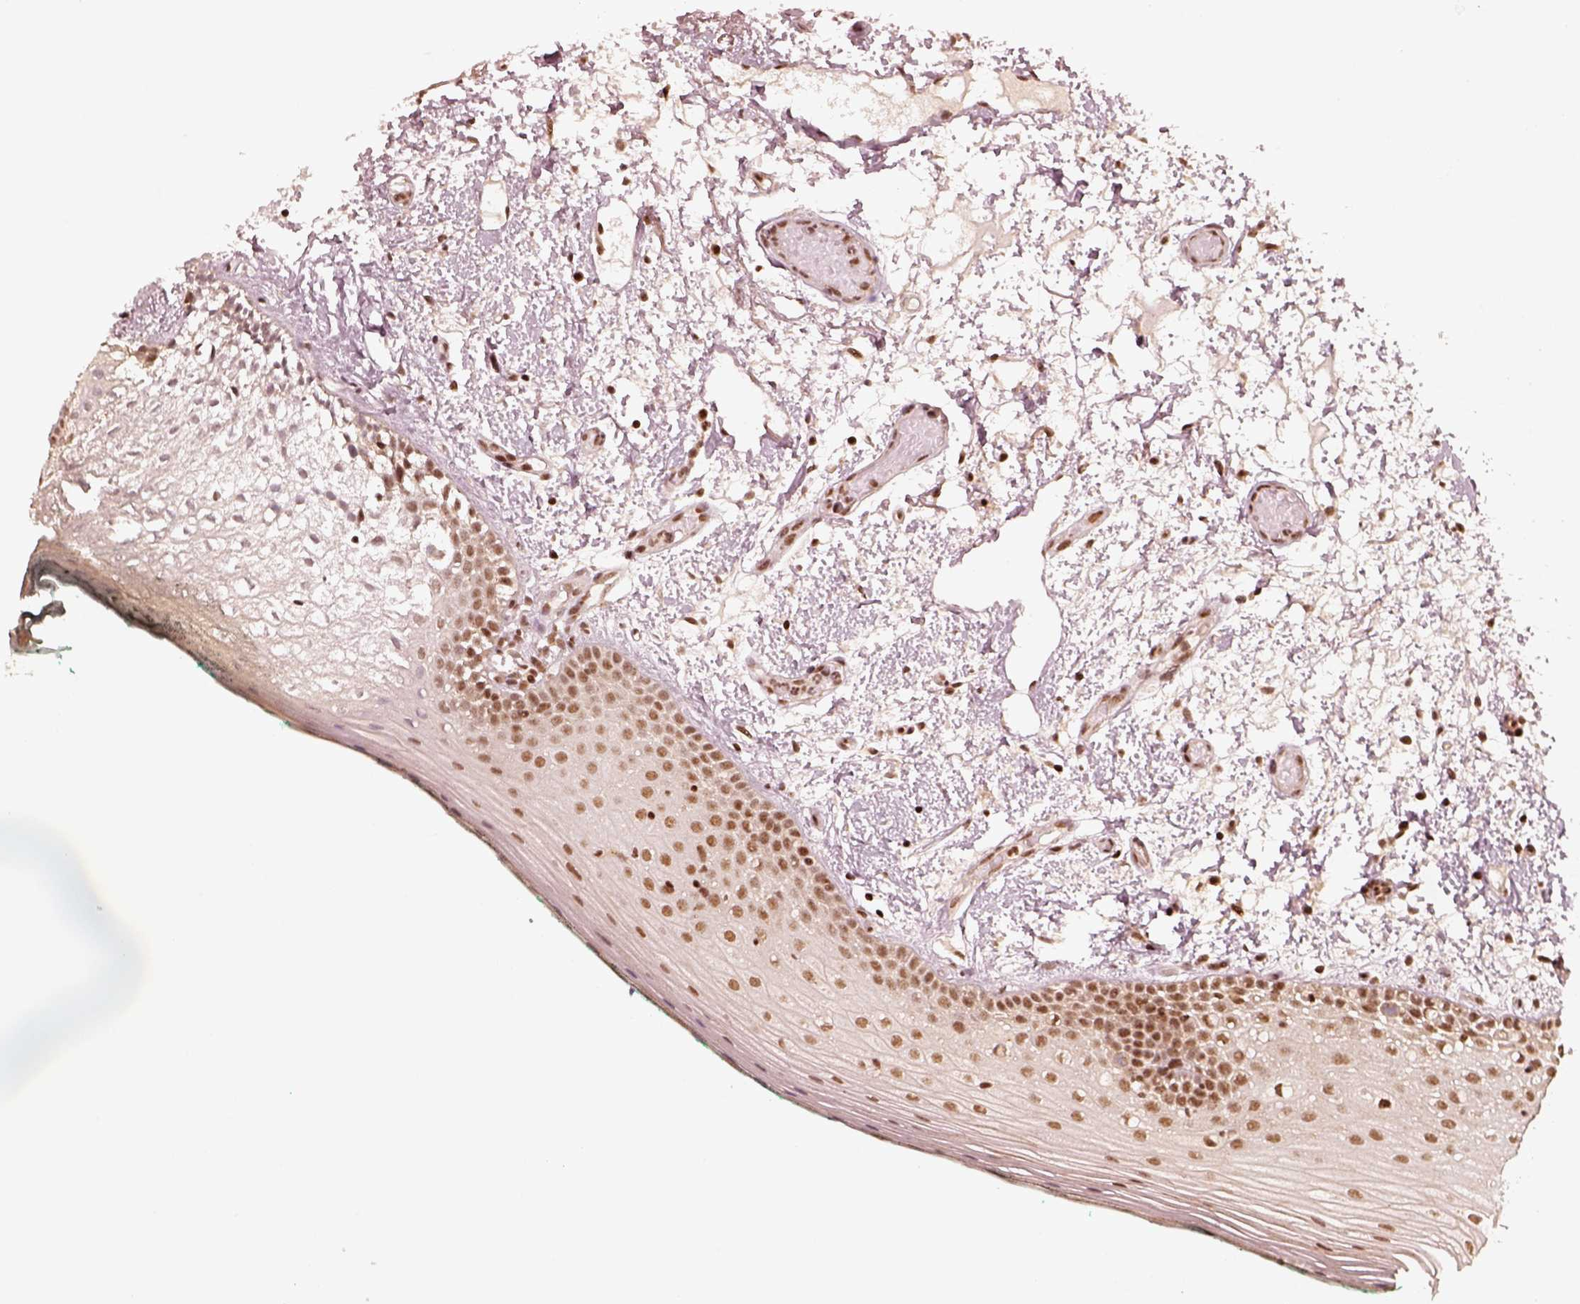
{"staining": {"intensity": "moderate", "quantity": ">75%", "location": "nuclear"}, "tissue": "oral mucosa", "cell_type": "Squamous epithelial cells", "image_type": "normal", "snomed": [{"axis": "morphology", "description": "Normal tissue, NOS"}, {"axis": "topography", "description": "Oral tissue"}], "caption": "Protein expression analysis of unremarkable oral mucosa displays moderate nuclear staining in about >75% of squamous epithelial cells. Using DAB (brown) and hematoxylin (blue) stains, captured at high magnification using brightfield microscopy.", "gene": "GMEB2", "patient": {"sex": "female", "age": 83}}